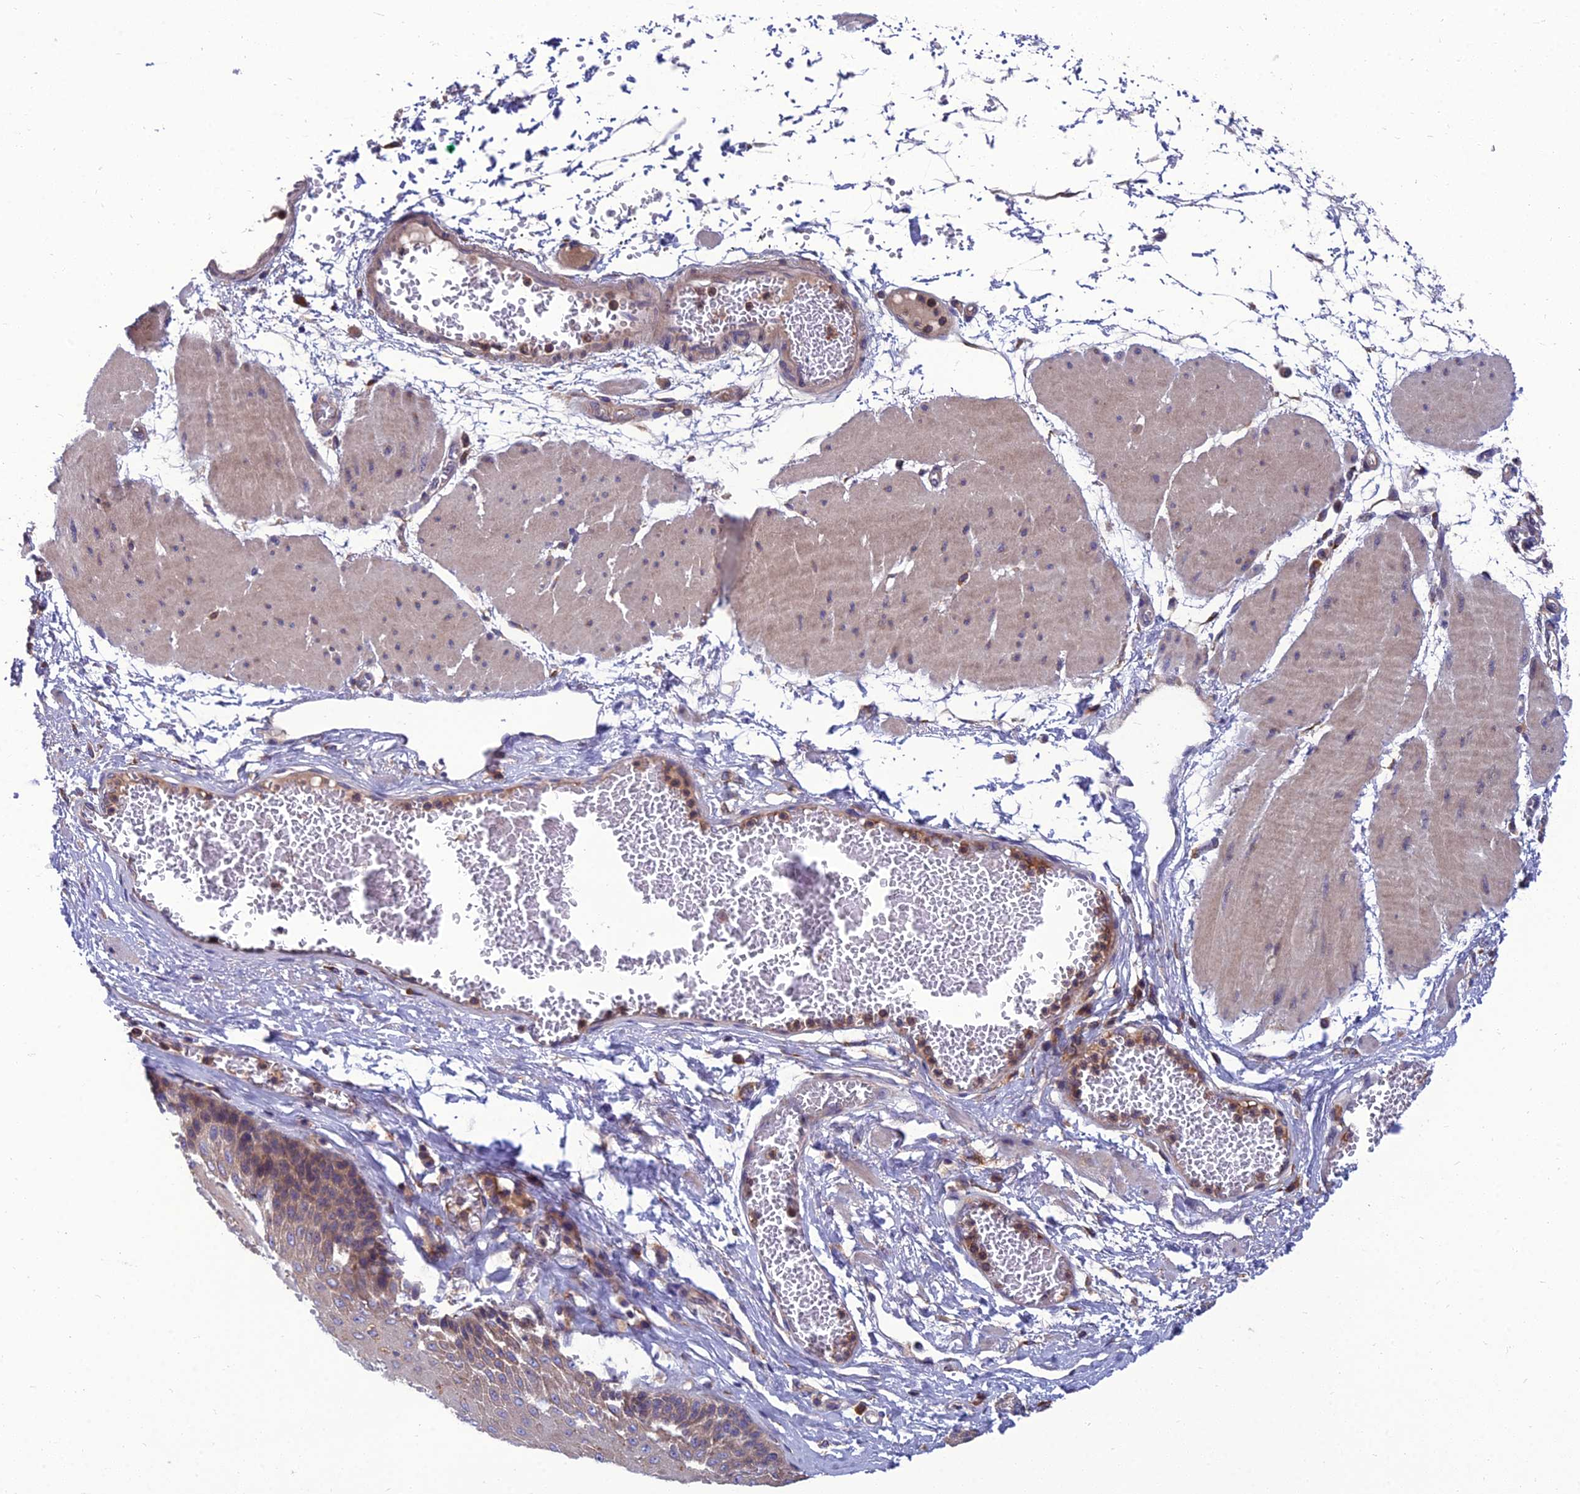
{"staining": {"intensity": "moderate", "quantity": "25%-75%", "location": "cytoplasmic/membranous"}, "tissue": "esophagus", "cell_type": "Squamous epithelial cells", "image_type": "normal", "snomed": [{"axis": "morphology", "description": "Normal tissue, NOS"}, {"axis": "topography", "description": "Esophagus"}], "caption": "An immunohistochemistry image of normal tissue is shown. Protein staining in brown labels moderate cytoplasmic/membranous positivity in esophagus within squamous epithelial cells. The staining was performed using DAB to visualize the protein expression in brown, while the nuclei were stained in blue with hematoxylin (Magnification: 20x).", "gene": "UMAD1", "patient": {"sex": "male", "age": 60}}